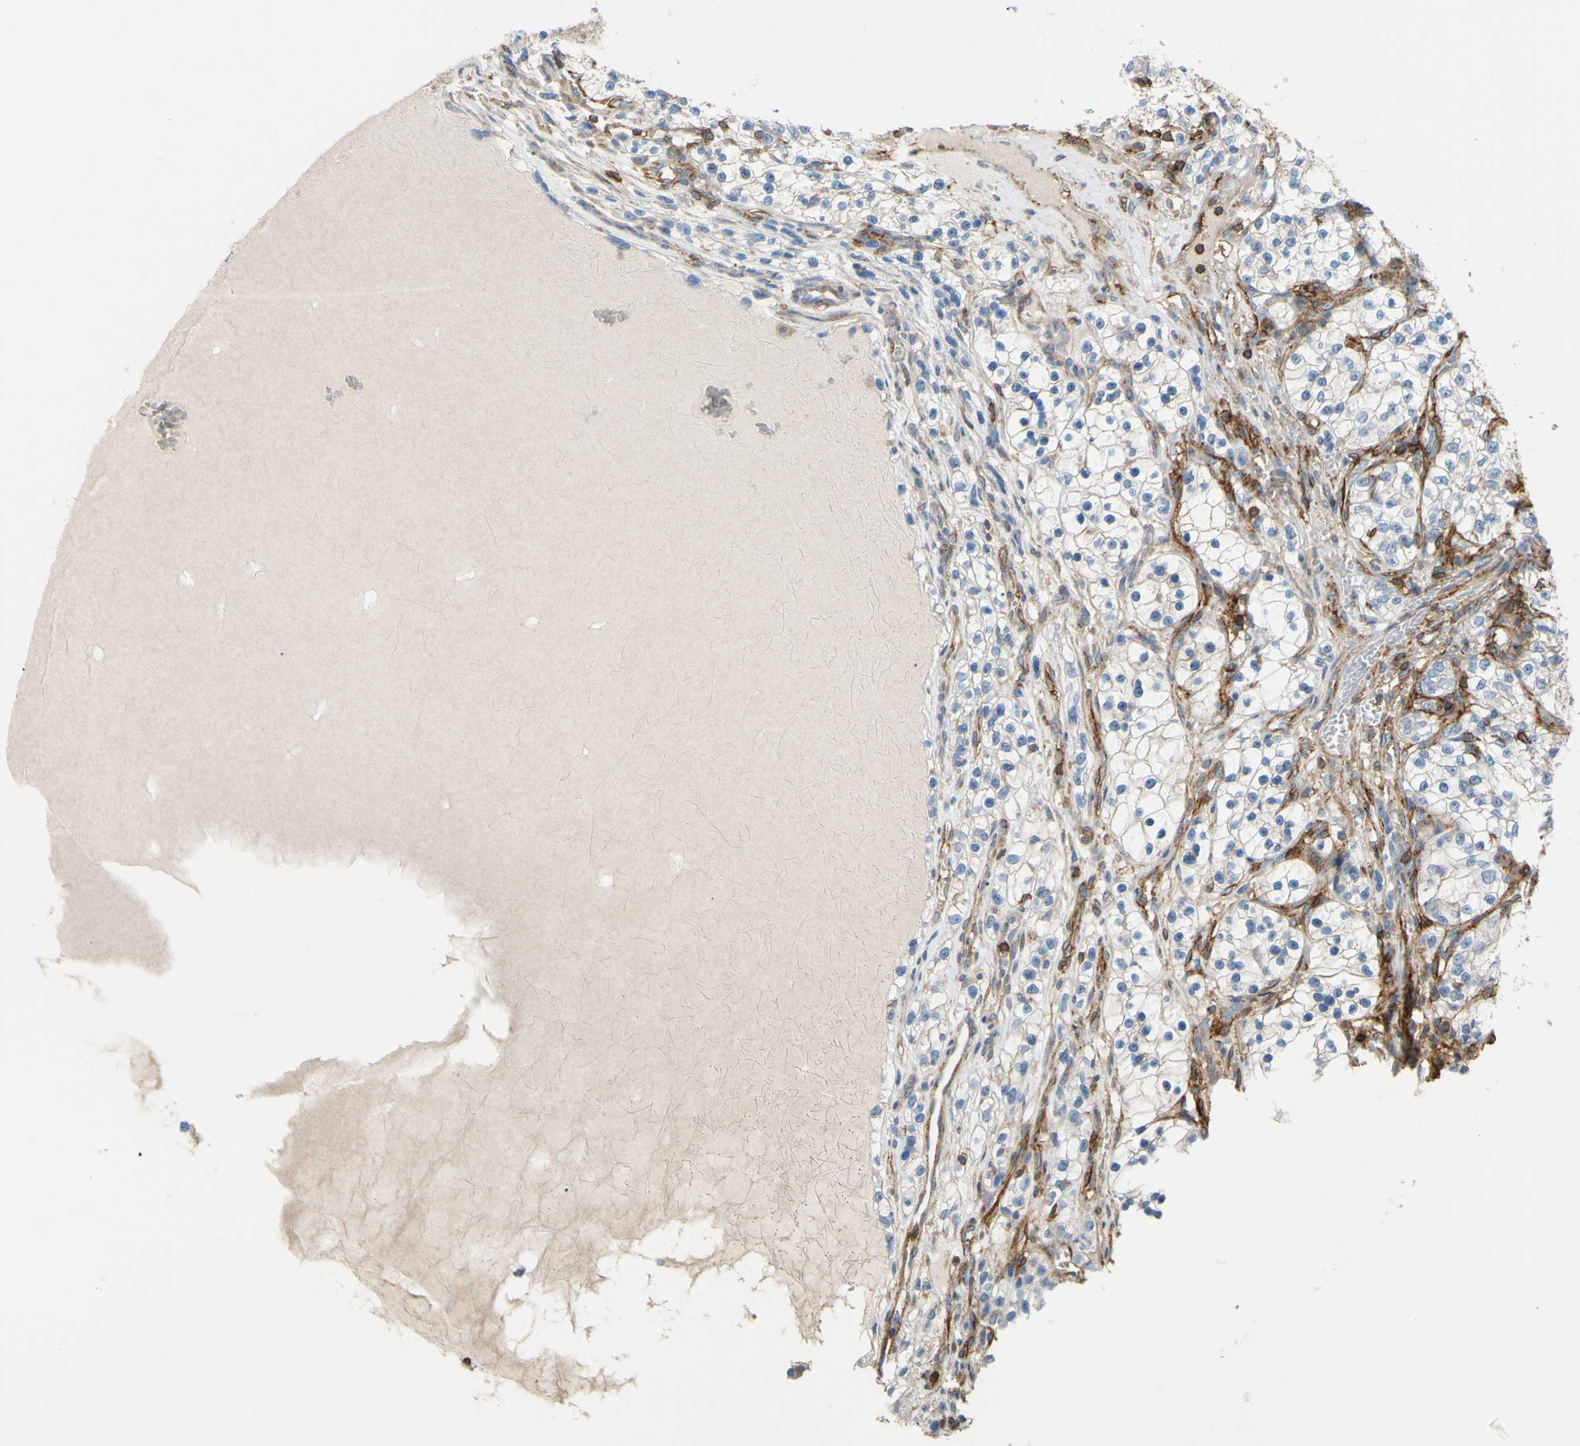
{"staining": {"intensity": "negative", "quantity": "none", "location": "none"}, "tissue": "renal cancer", "cell_type": "Tumor cells", "image_type": "cancer", "snomed": [{"axis": "morphology", "description": "Adenocarcinoma, NOS"}, {"axis": "topography", "description": "Kidney"}], "caption": "Tumor cells show no significant staining in renal cancer. Nuclei are stained in blue.", "gene": "POR", "patient": {"sex": "female", "age": 57}}